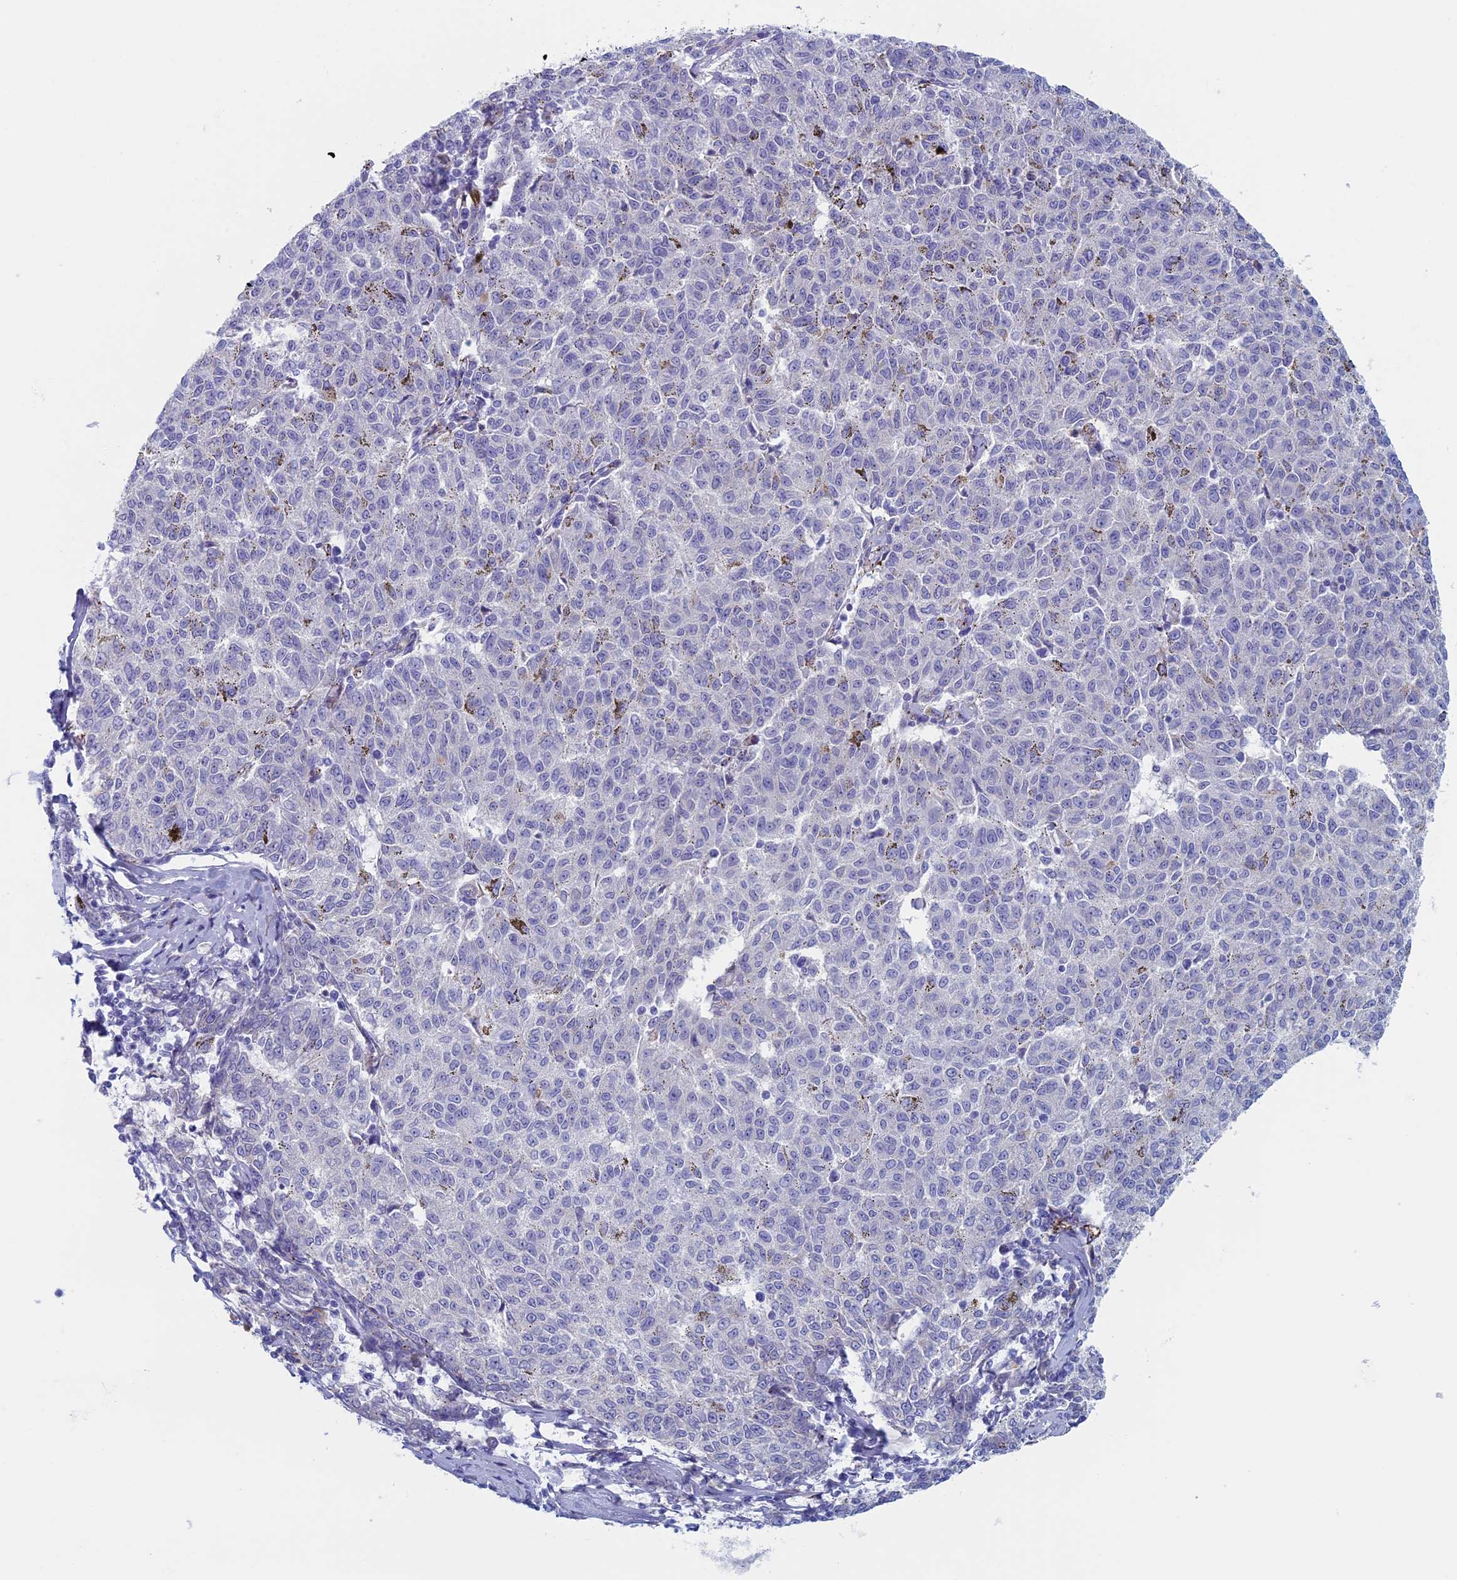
{"staining": {"intensity": "negative", "quantity": "none", "location": "none"}, "tissue": "melanoma", "cell_type": "Tumor cells", "image_type": "cancer", "snomed": [{"axis": "morphology", "description": "Malignant melanoma, NOS"}, {"axis": "topography", "description": "Skin"}], "caption": "IHC histopathology image of malignant melanoma stained for a protein (brown), which displays no expression in tumor cells.", "gene": "MAGEB6", "patient": {"sex": "female", "age": 72}}